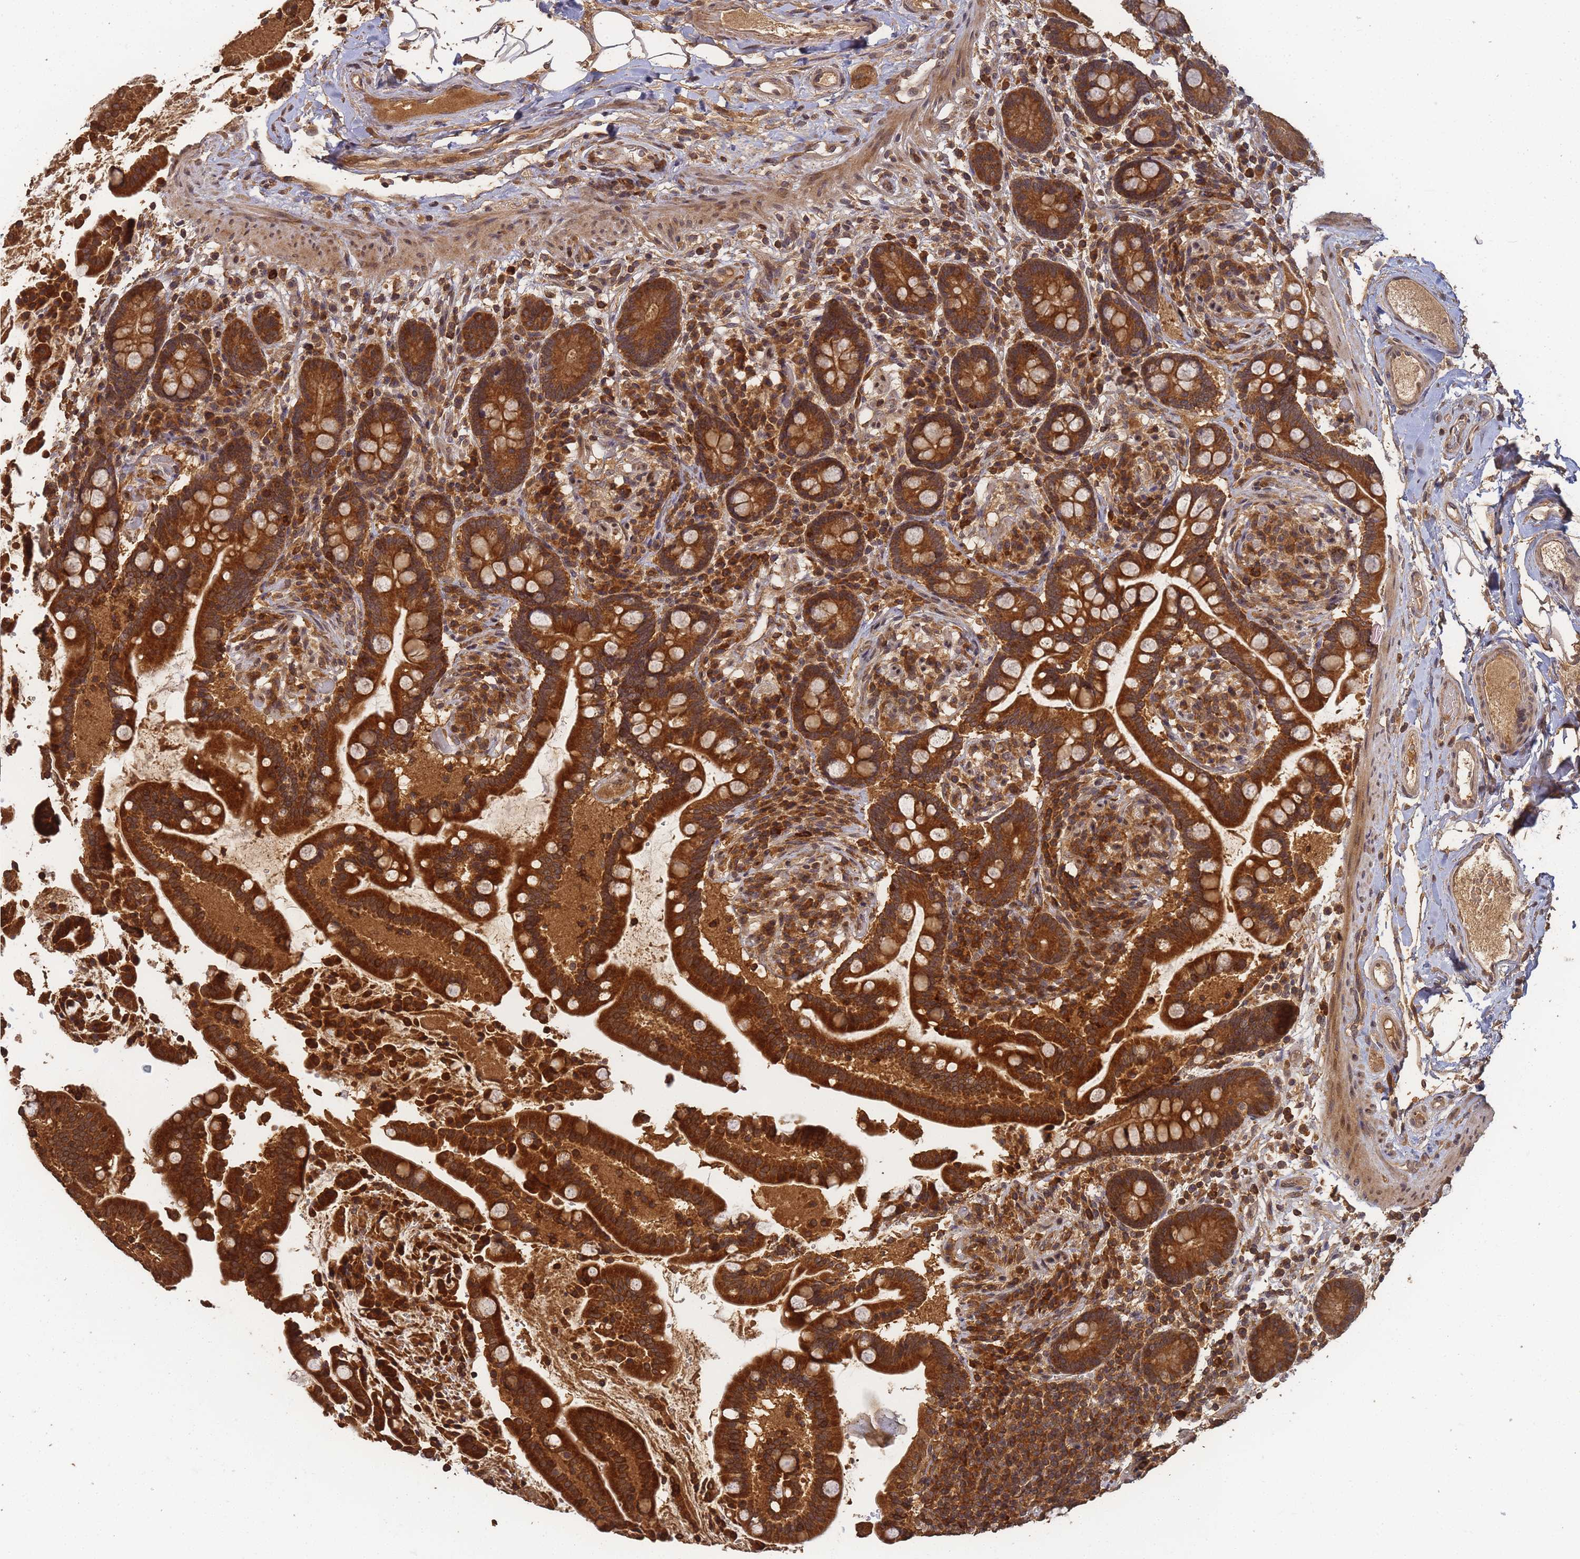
{"staining": {"intensity": "moderate", "quantity": ">75%", "location": "cytoplasmic/membranous"}, "tissue": "colon", "cell_type": "Endothelial cells", "image_type": "normal", "snomed": [{"axis": "morphology", "description": "Normal tissue, NOS"}, {"axis": "topography", "description": "Colon"}], "caption": "IHC of benign colon displays medium levels of moderate cytoplasmic/membranous expression in about >75% of endothelial cells. (Stains: DAB (3,3'-diaminobenzidine) in brown, nuclei in blue, Microscopy: brightfield microscopy at high magnification).", "gene": "ALKBH1", "patient": {"sex": "male", "age": 73}}